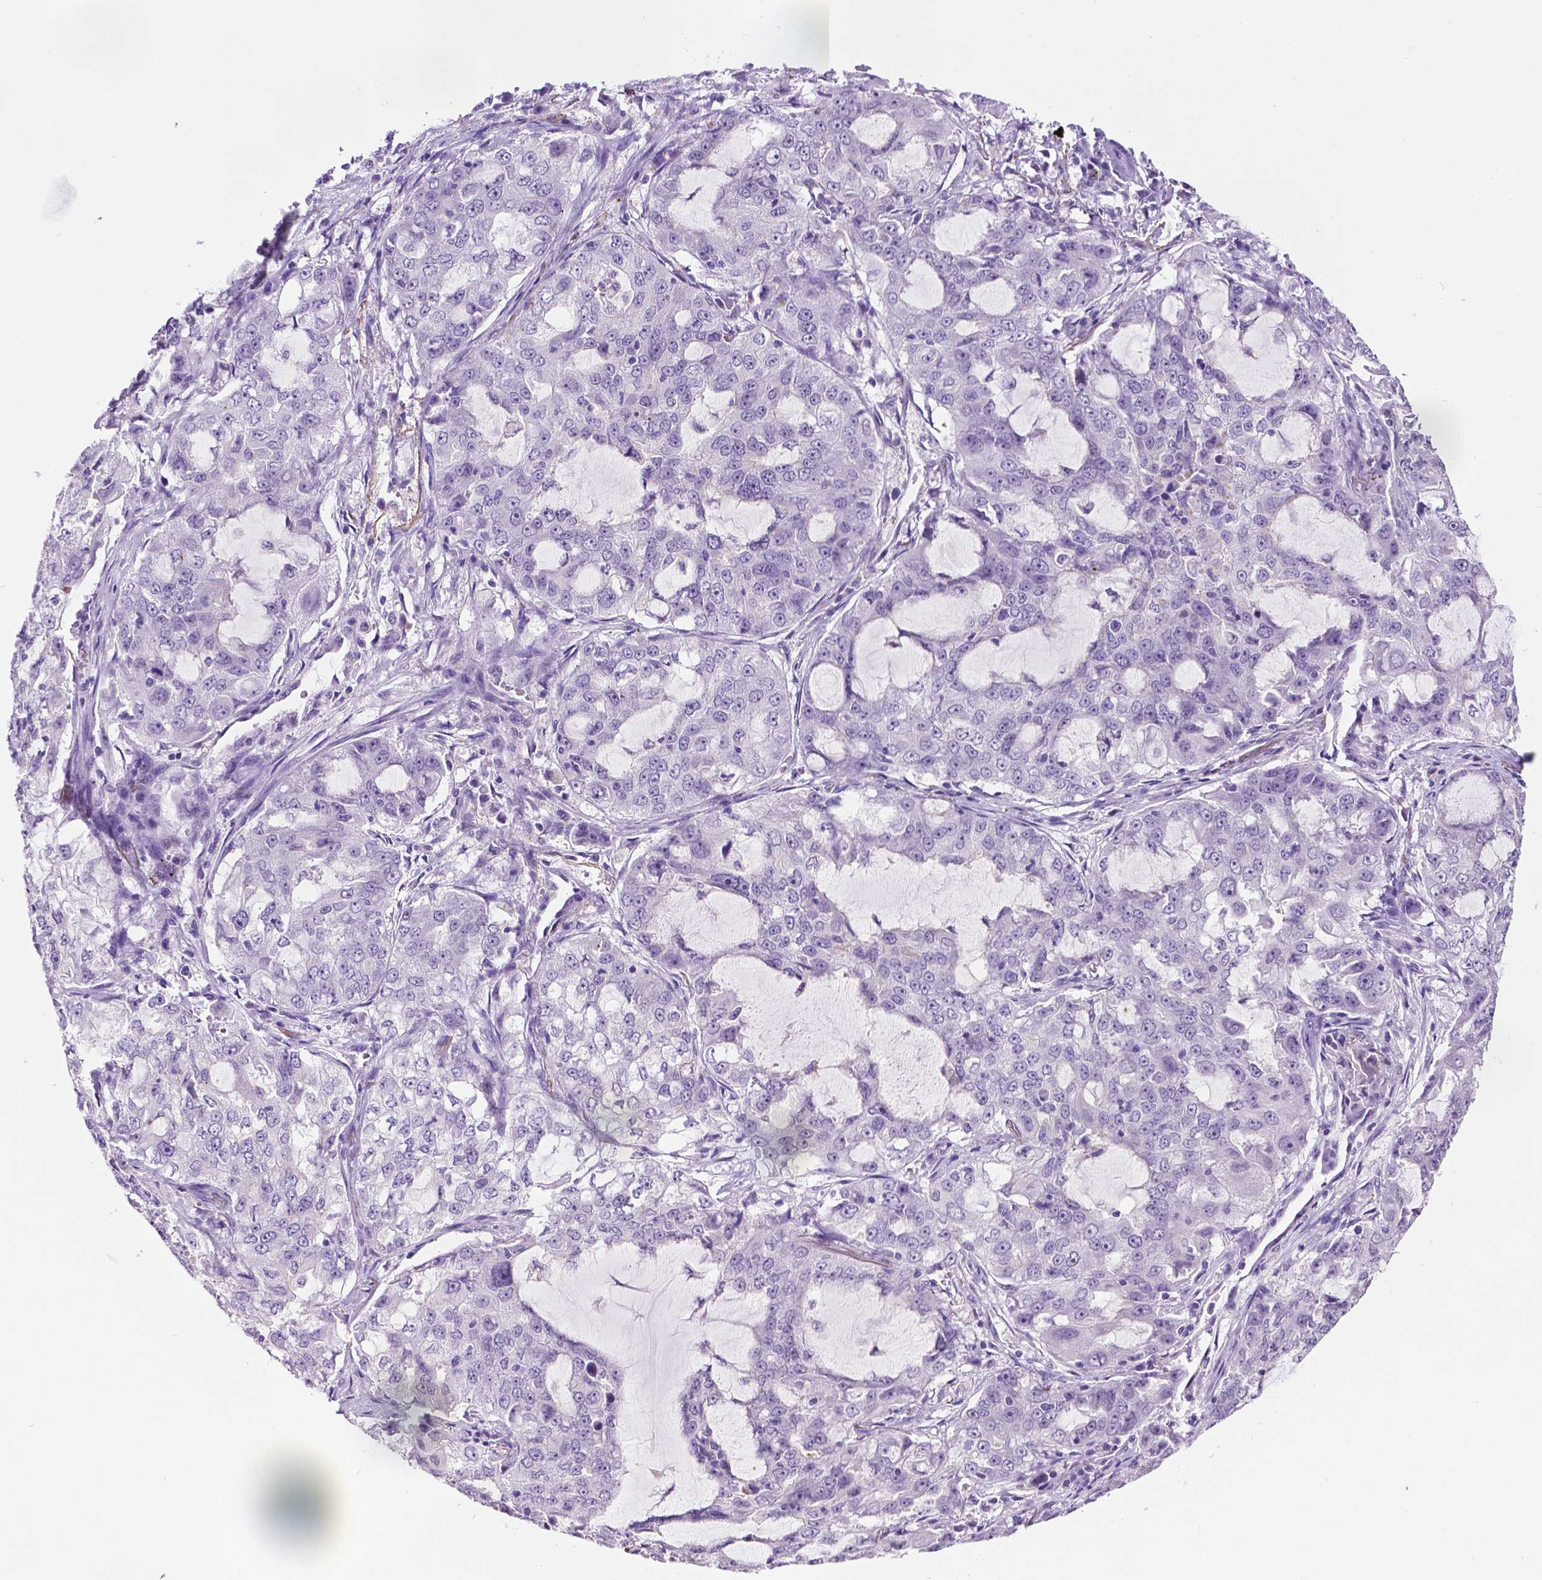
{"staining": {"intensity": "negative", "quantity": "none", "location": "none"}, "tissue": "lung cancer", "cell_type": "Tumor cells", "image_type": "cancer", "snomed": [{"axis": "morphology", "description": "Adenocarcinoma, NOS"}, {"axis": "topography", "description": "Lung"}], "caption": "IHC of human lung cancer exhibits no staining in tumor cells. (IHC, brightfield microscopy, high magnification).", "gene": "MMP27", "patient": {"sex": "female", "age": 61}}